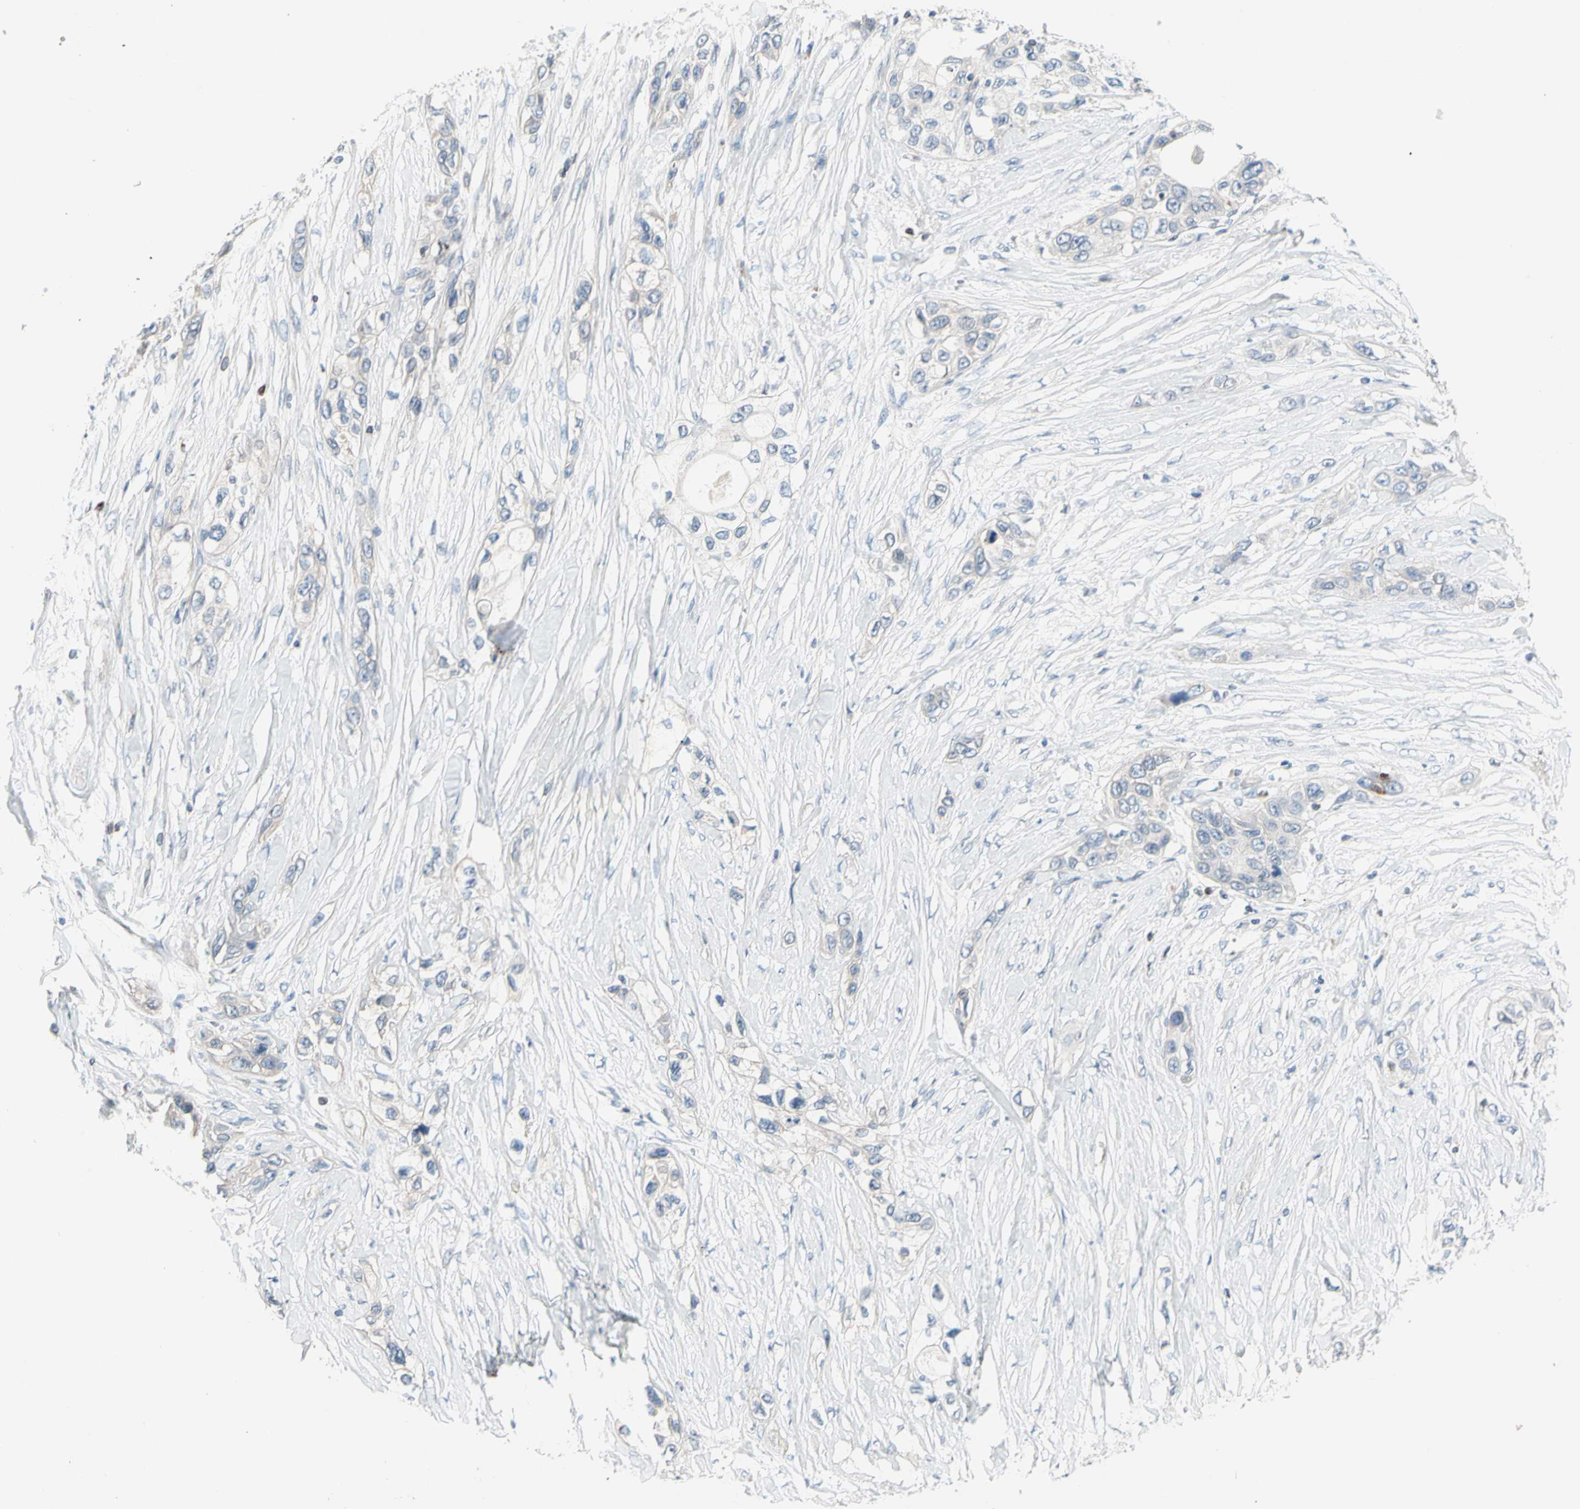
{"staining": {"intensity": "negative", "quantity": "none", "location": "none"}, "tissue": "pancreatic cancer", "cell_type": "Tumor cells", "image_type": "cancer", "snomed": [{"axis": "morphology", "description": "Adenocarcinoma, NOS"}, {"axis": "topography", "description": "Pancreas"}], "caption": "Human pancreatic cancer (adenocarcinoma) stained for a protein using immunohistochemistry (IHC) demonstrates no positivity in tumor cells.", "gene": "MAP3K3", "patient": {"sex": "female", "age": 70}}